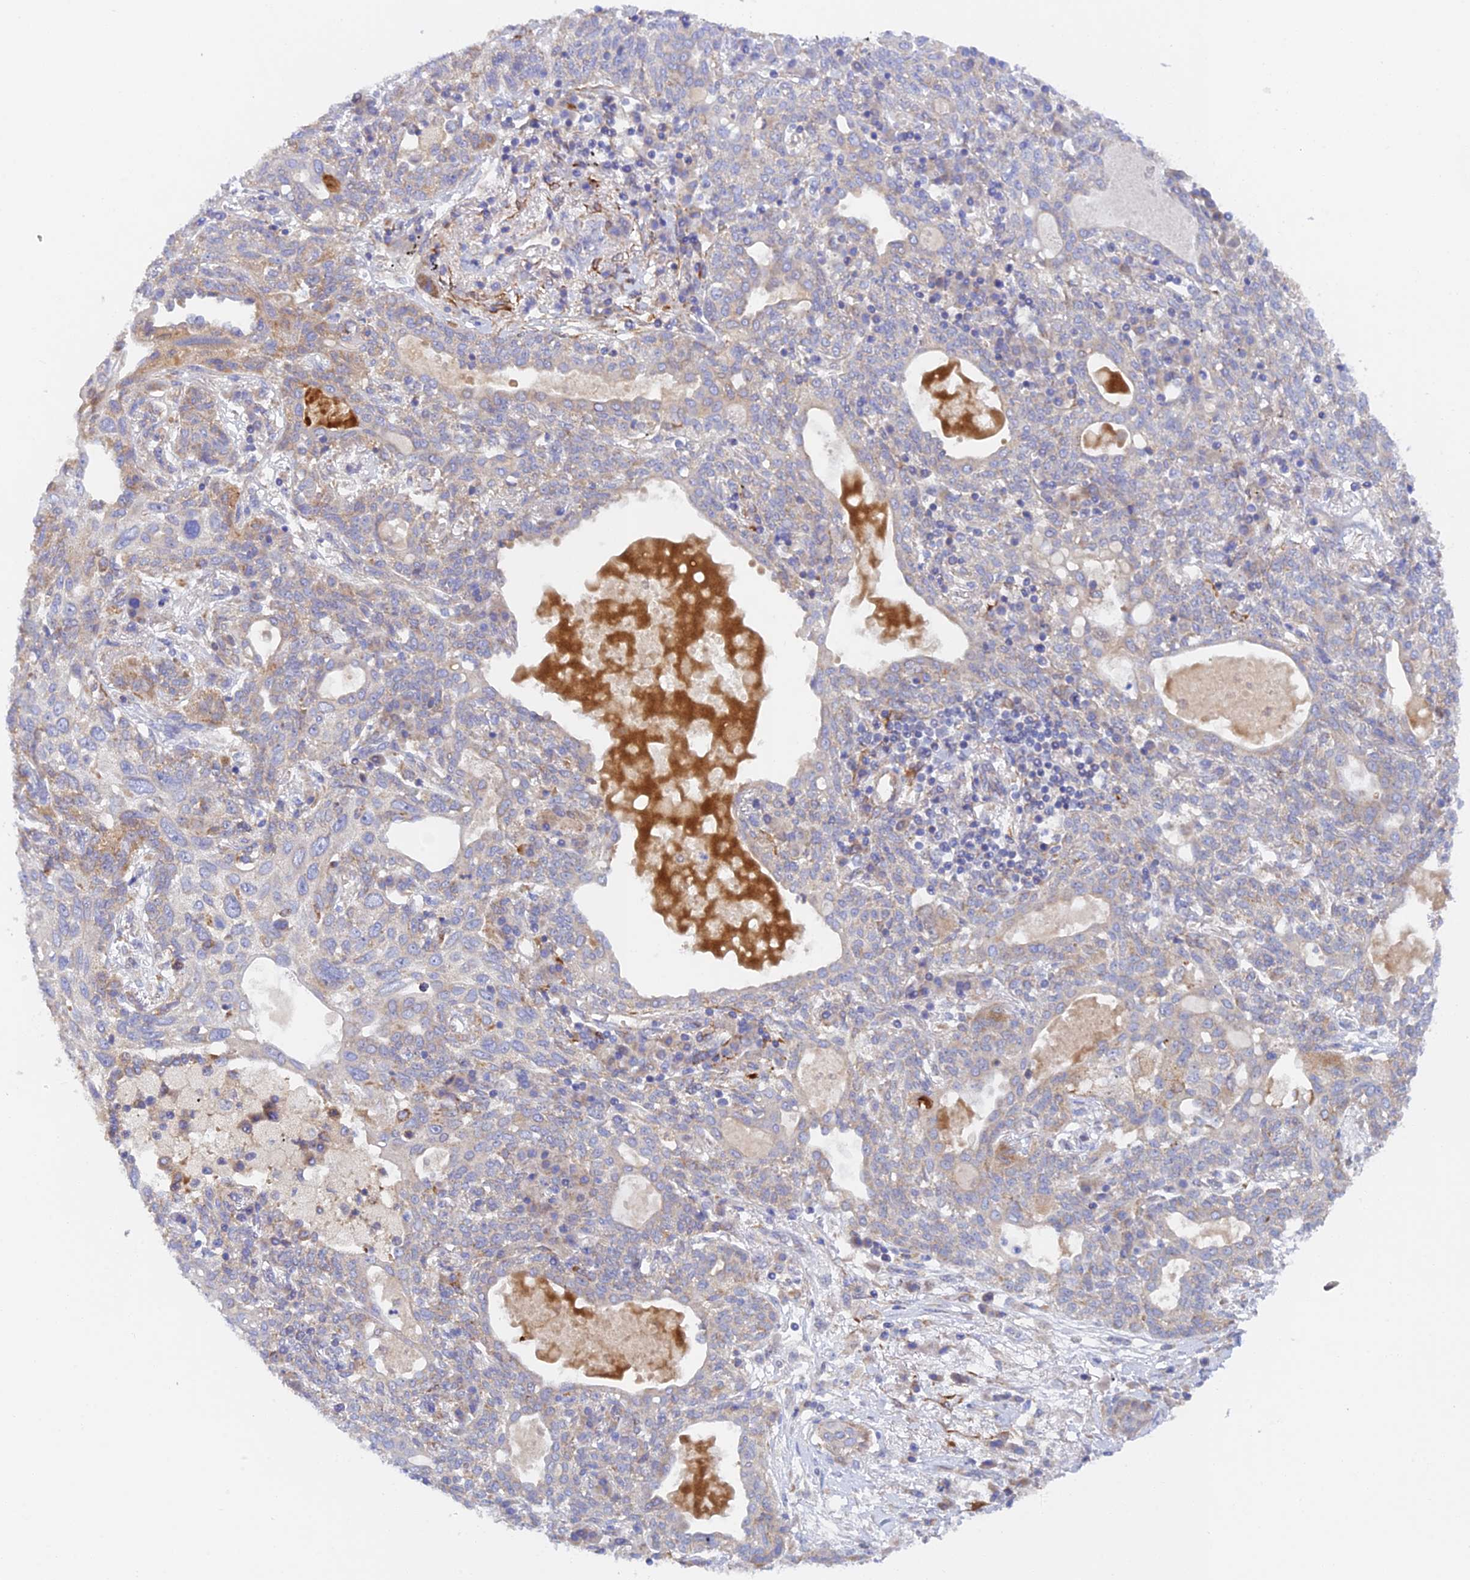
{"staining": {"intensity": "moderate", "quantity": "<25%", "location": "cytoplasmic/membranous"}, "tissue": "lung cancer", "cell_type": "Tumor cells", "image_type": "cancer", "snomed": [{"axis": "morphology", "description": "Squamous cell carcinoma, NOS"}, {"axis": "topography", "description": "Lung"}], "caption": "A histopathology image of human lung cancer (squamous cell carcinoma) stained for a protein reveals moderate cytoplasmic/membranous brown staining in tumor cells.", "gene": "RANBP6", "patient": {"sex": "female", "age": 70}}